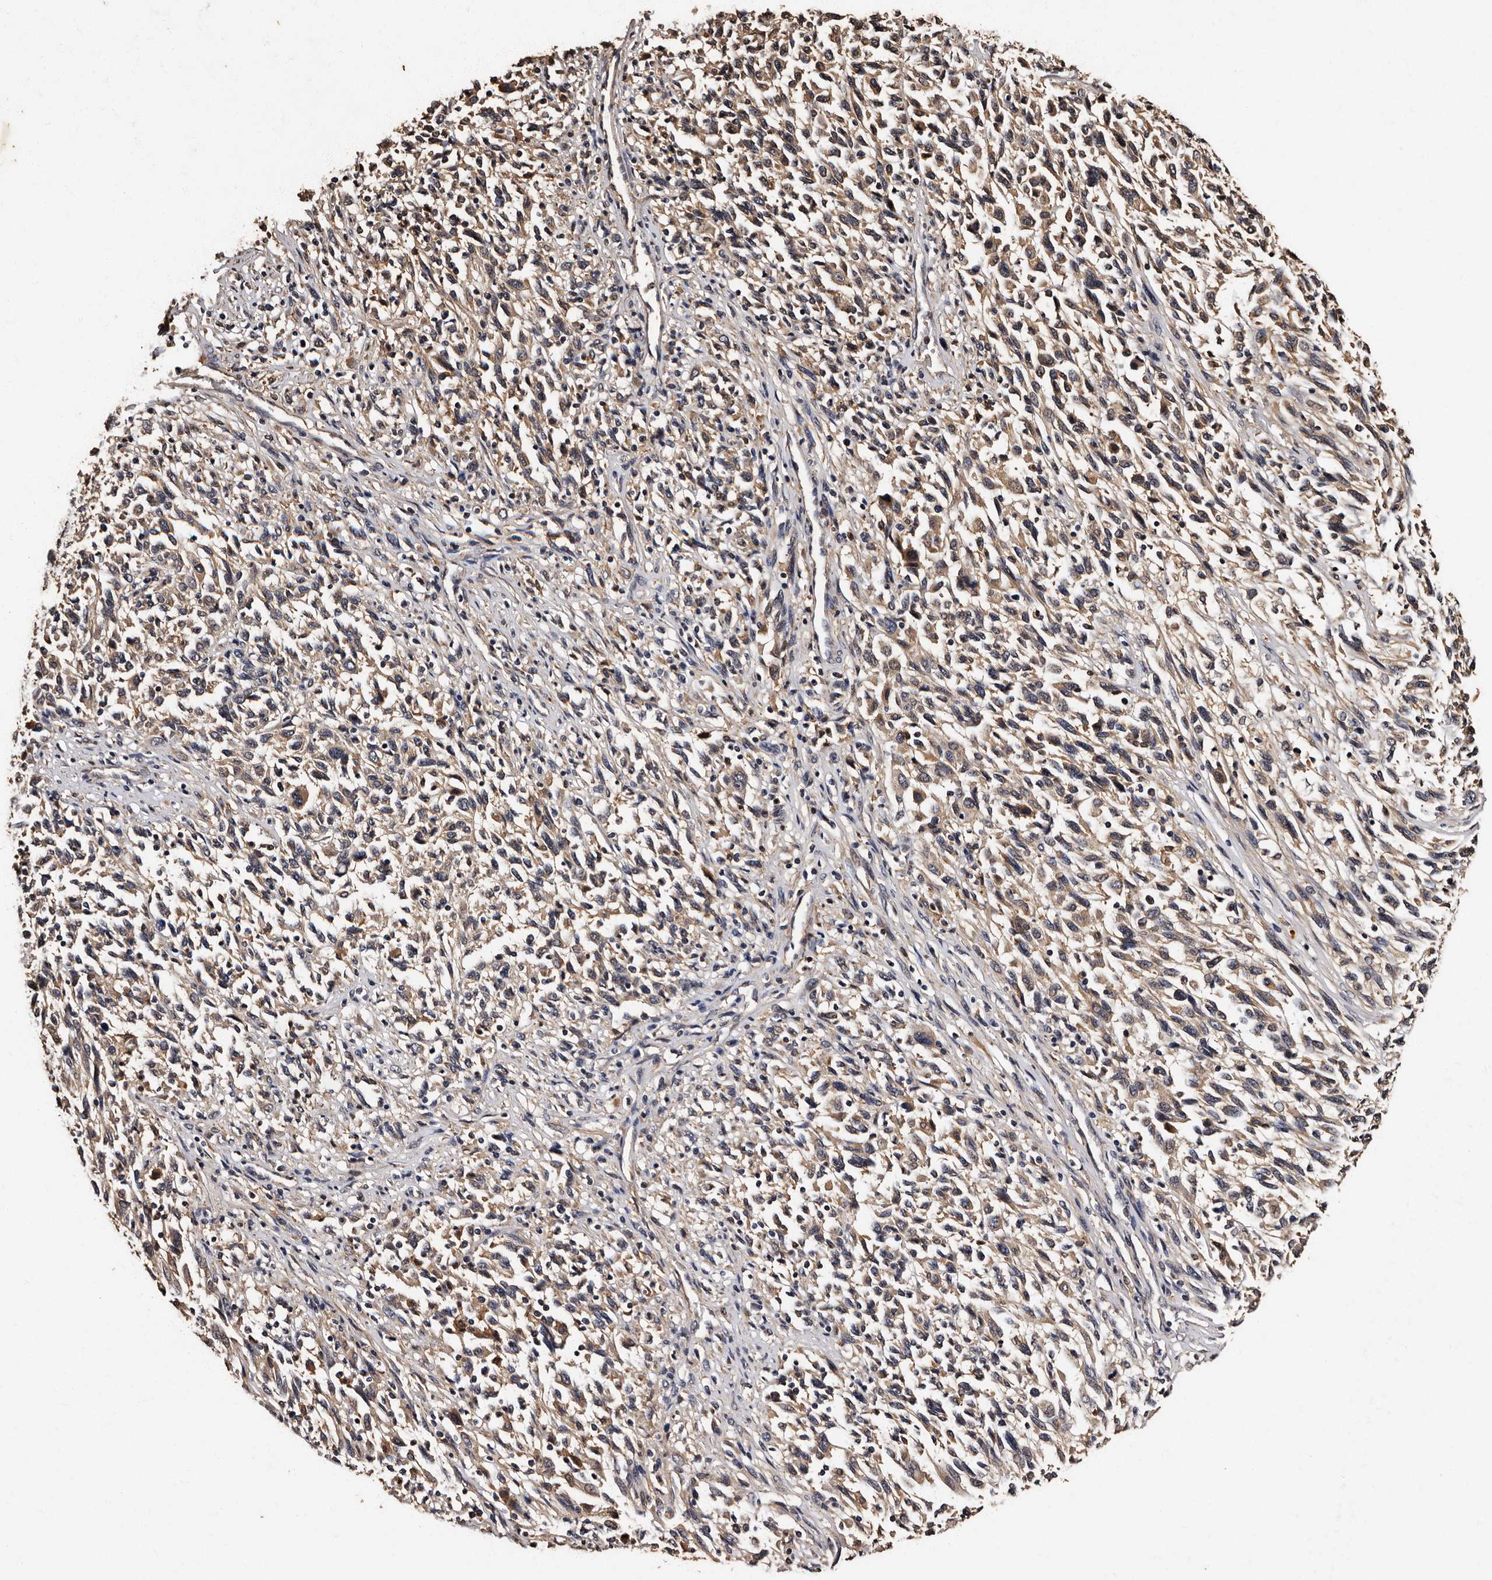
{"staining": {"intensity": "weak", "quantity": "25%-75%", "location": "cytoplasmic/membranous"}, "tissue": "melanoma", "cell_type": "Tumor cells", "image_type": "cancer", "snomed": [{"axis": "morphology", "description": "Malignant melanoma, Metastatic site"}, {"axis": "topography", "description": "Lymph node"}], "caption": "Immunohistochemistry (IHC) (DAB (3,3'-diaminobenzidine)) staining of human malignant melanoma (metastatic site) displays weak cytoplasmic/membranous protein positivity in approximately 25%-75% of tumor cells.", "gene": "ADCK5", "patient": {"sex": "male", "age": 61}}